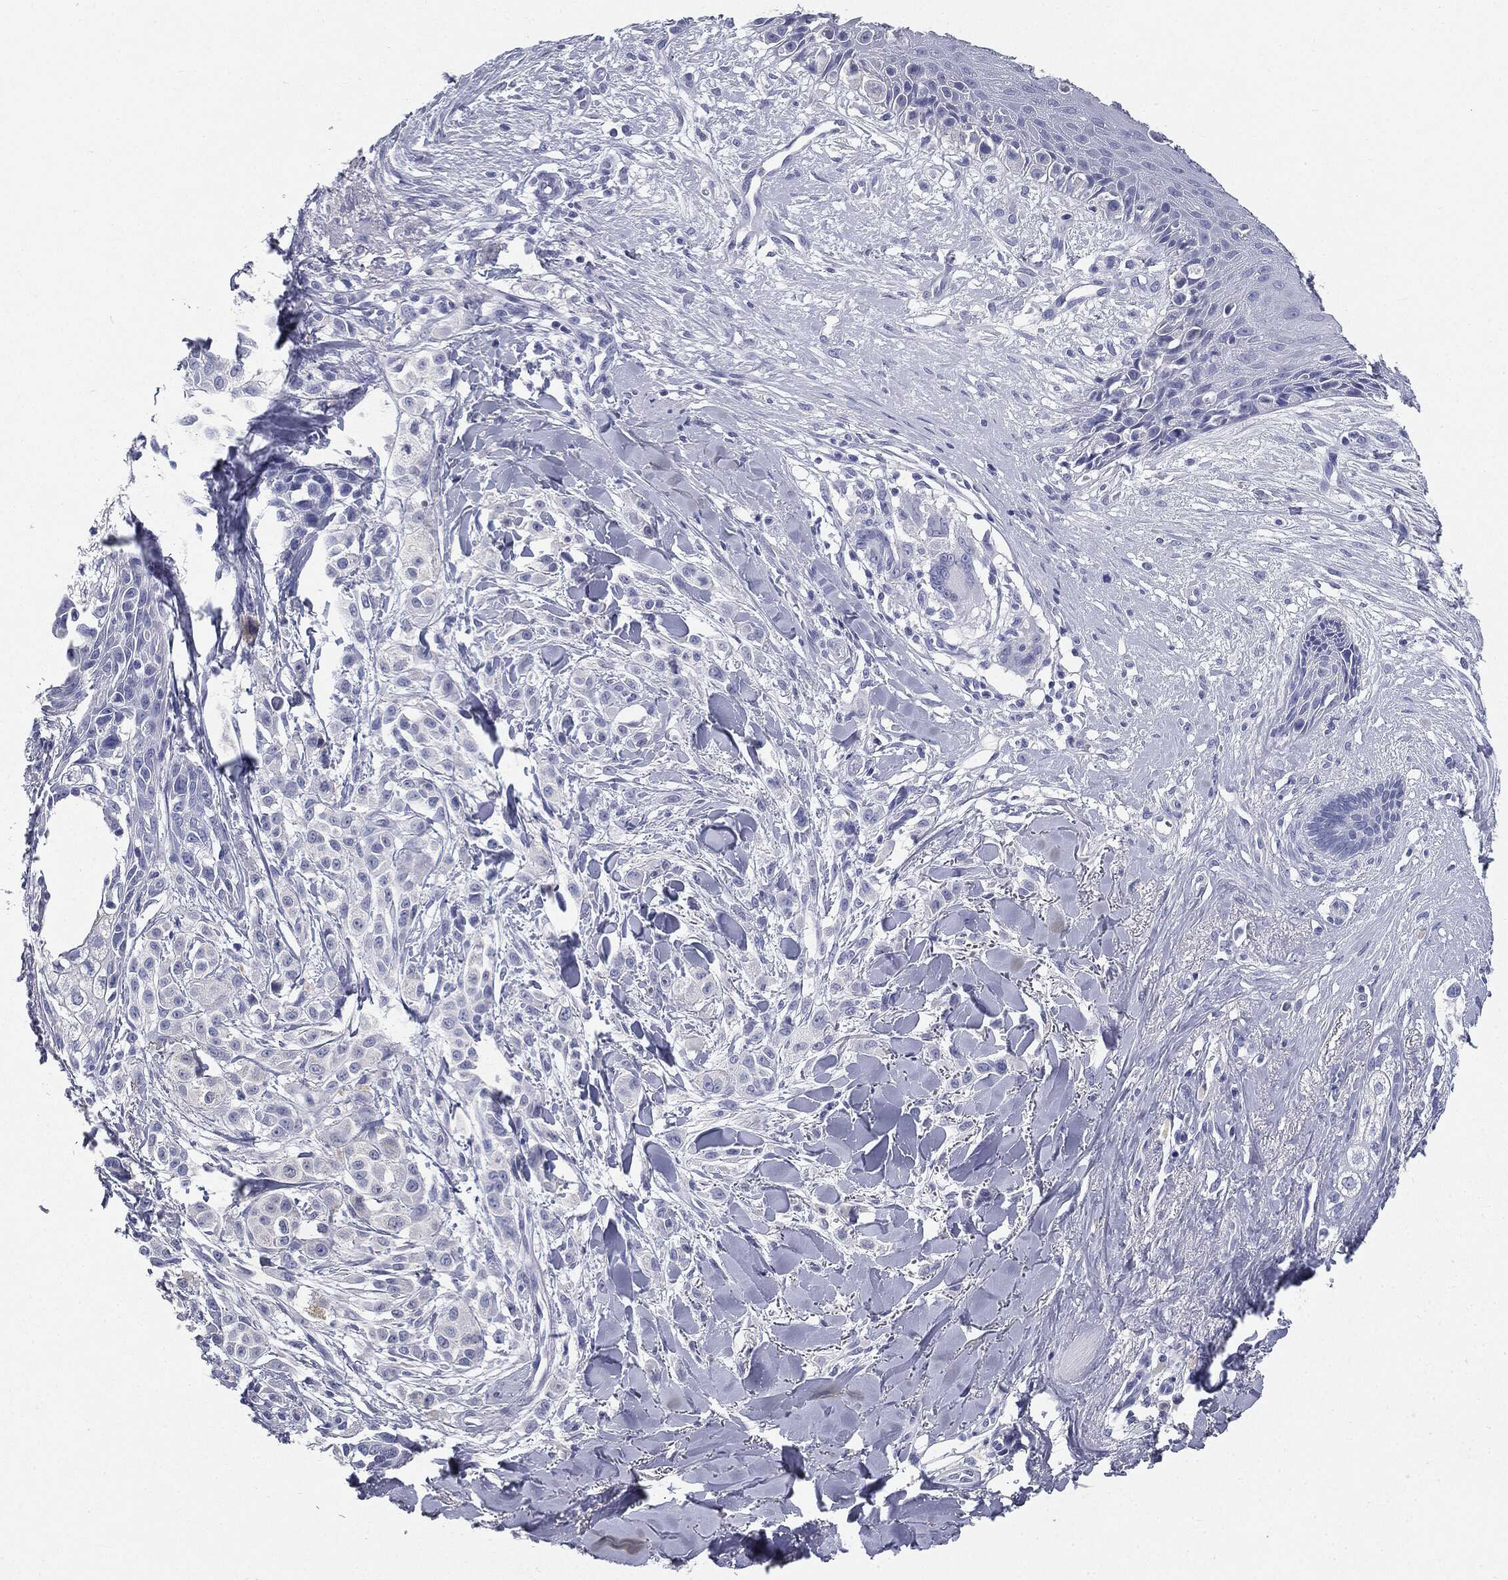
{"staining": {"intensity": "negative", "quantity": "none", "location": "none"}, "tissue": "melanoma", "cell_type": "Tumor cells", "image_type": "cancer", "snomed": [{"axis": "morphology", "description": "Malignant melanoma, NOS"}, {"axis": "topography", "description": "Skin"}], "caption": "Tumor cells are negative for brown protein staining in malignant melanoma.", "gene": "CUZD1", "patient": {"sex": "male", "age": 57}}